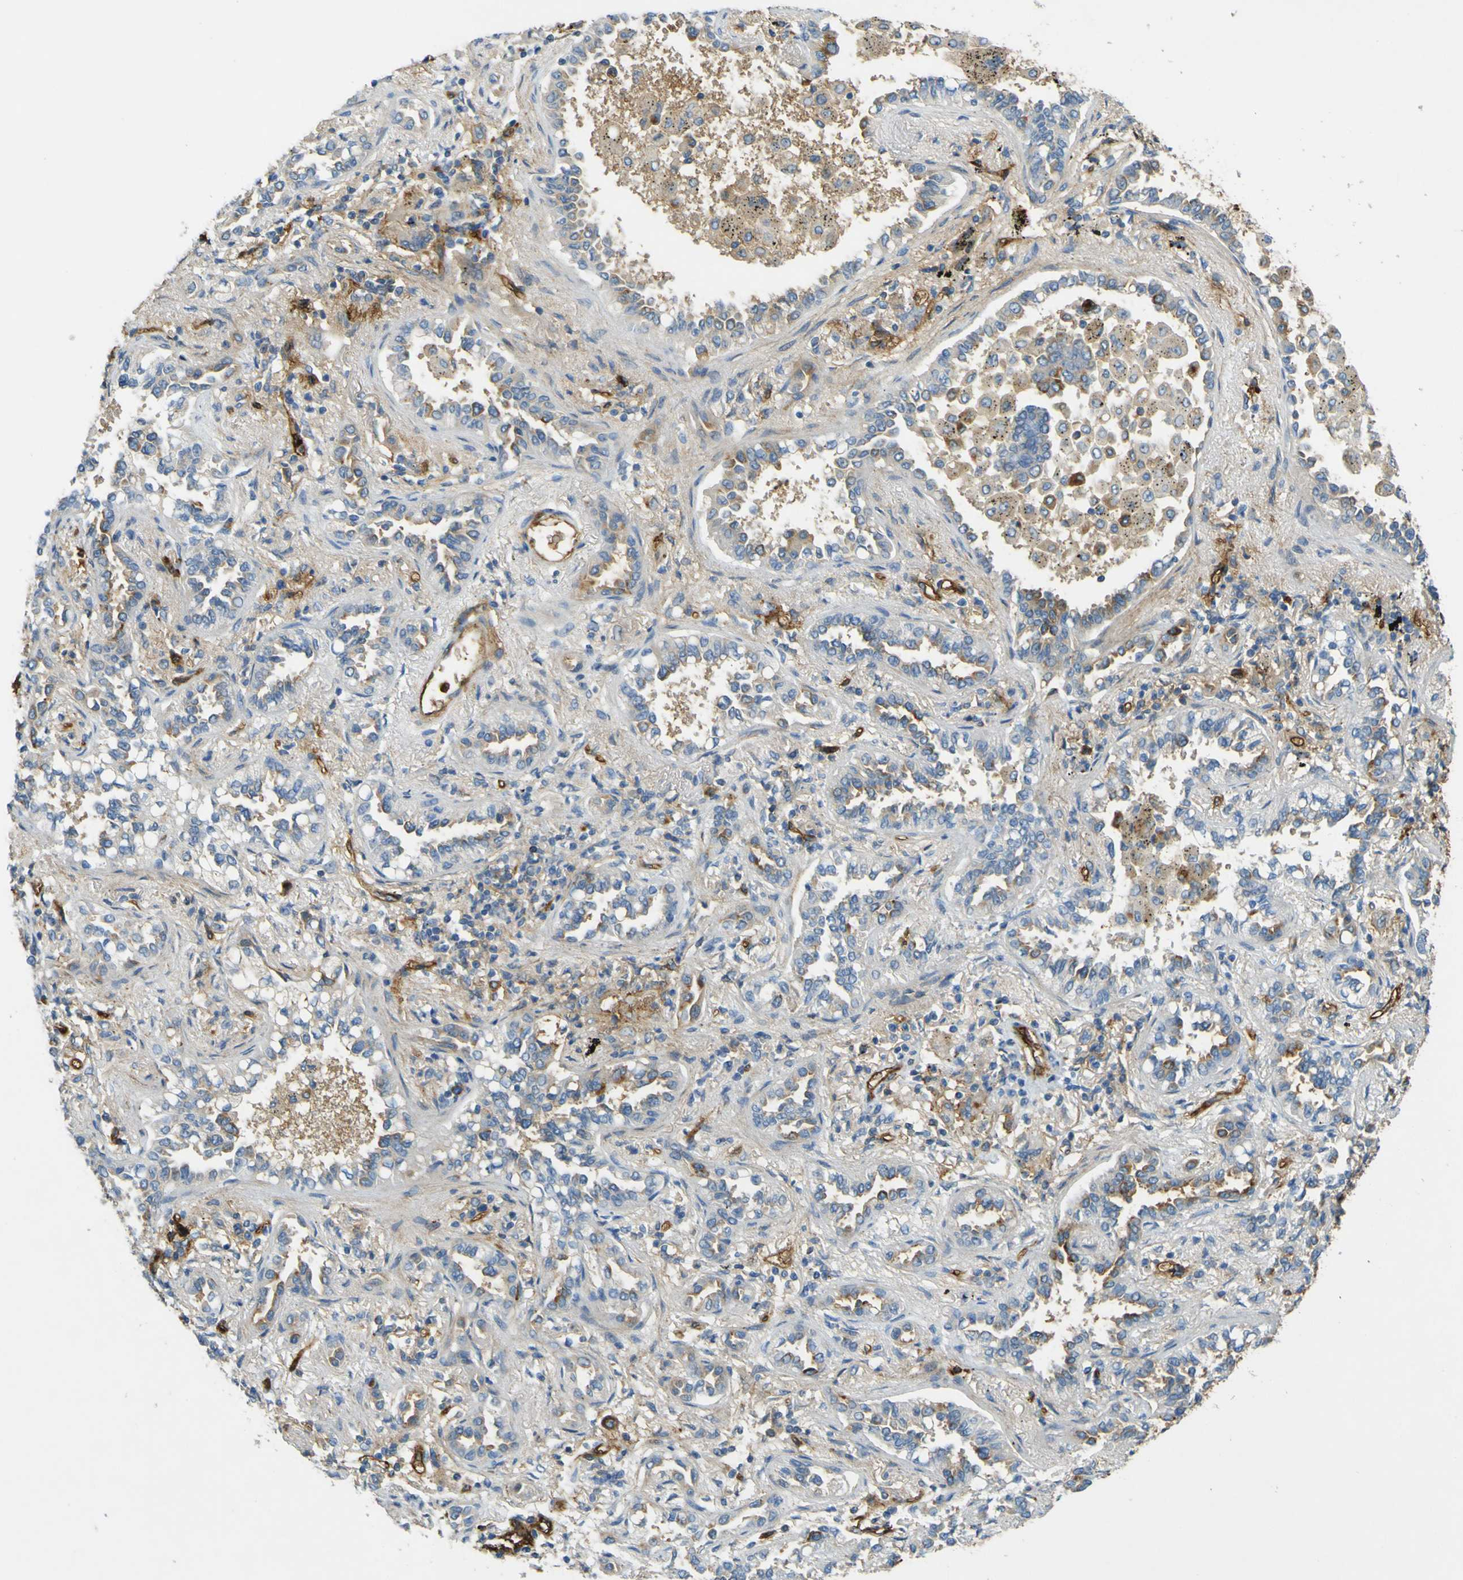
{"staining": {"intensity": "moderate", "quantity": "<25%", "location": "cytoplasmic/membranous"}, "tissue": "lung cancer", "cell_type": "Tumor cells", "image_type": "cancer", "snomed": [{"axis": "morphology", "description": "Normal tissue, NOS"}, {"axis": "morphology", "description": "Adenocarcinoma, NOS"}, {"axis": "topography", "description": "Lung"}], "caption": "Lung adenocarcinoma stained with immunohistochemistry displays moderate cytoplasmic/membranous positivity in about <25% of tumor cells.", "gene": "PLXDC1", "patient": {"sex": "male", "age": 59}}